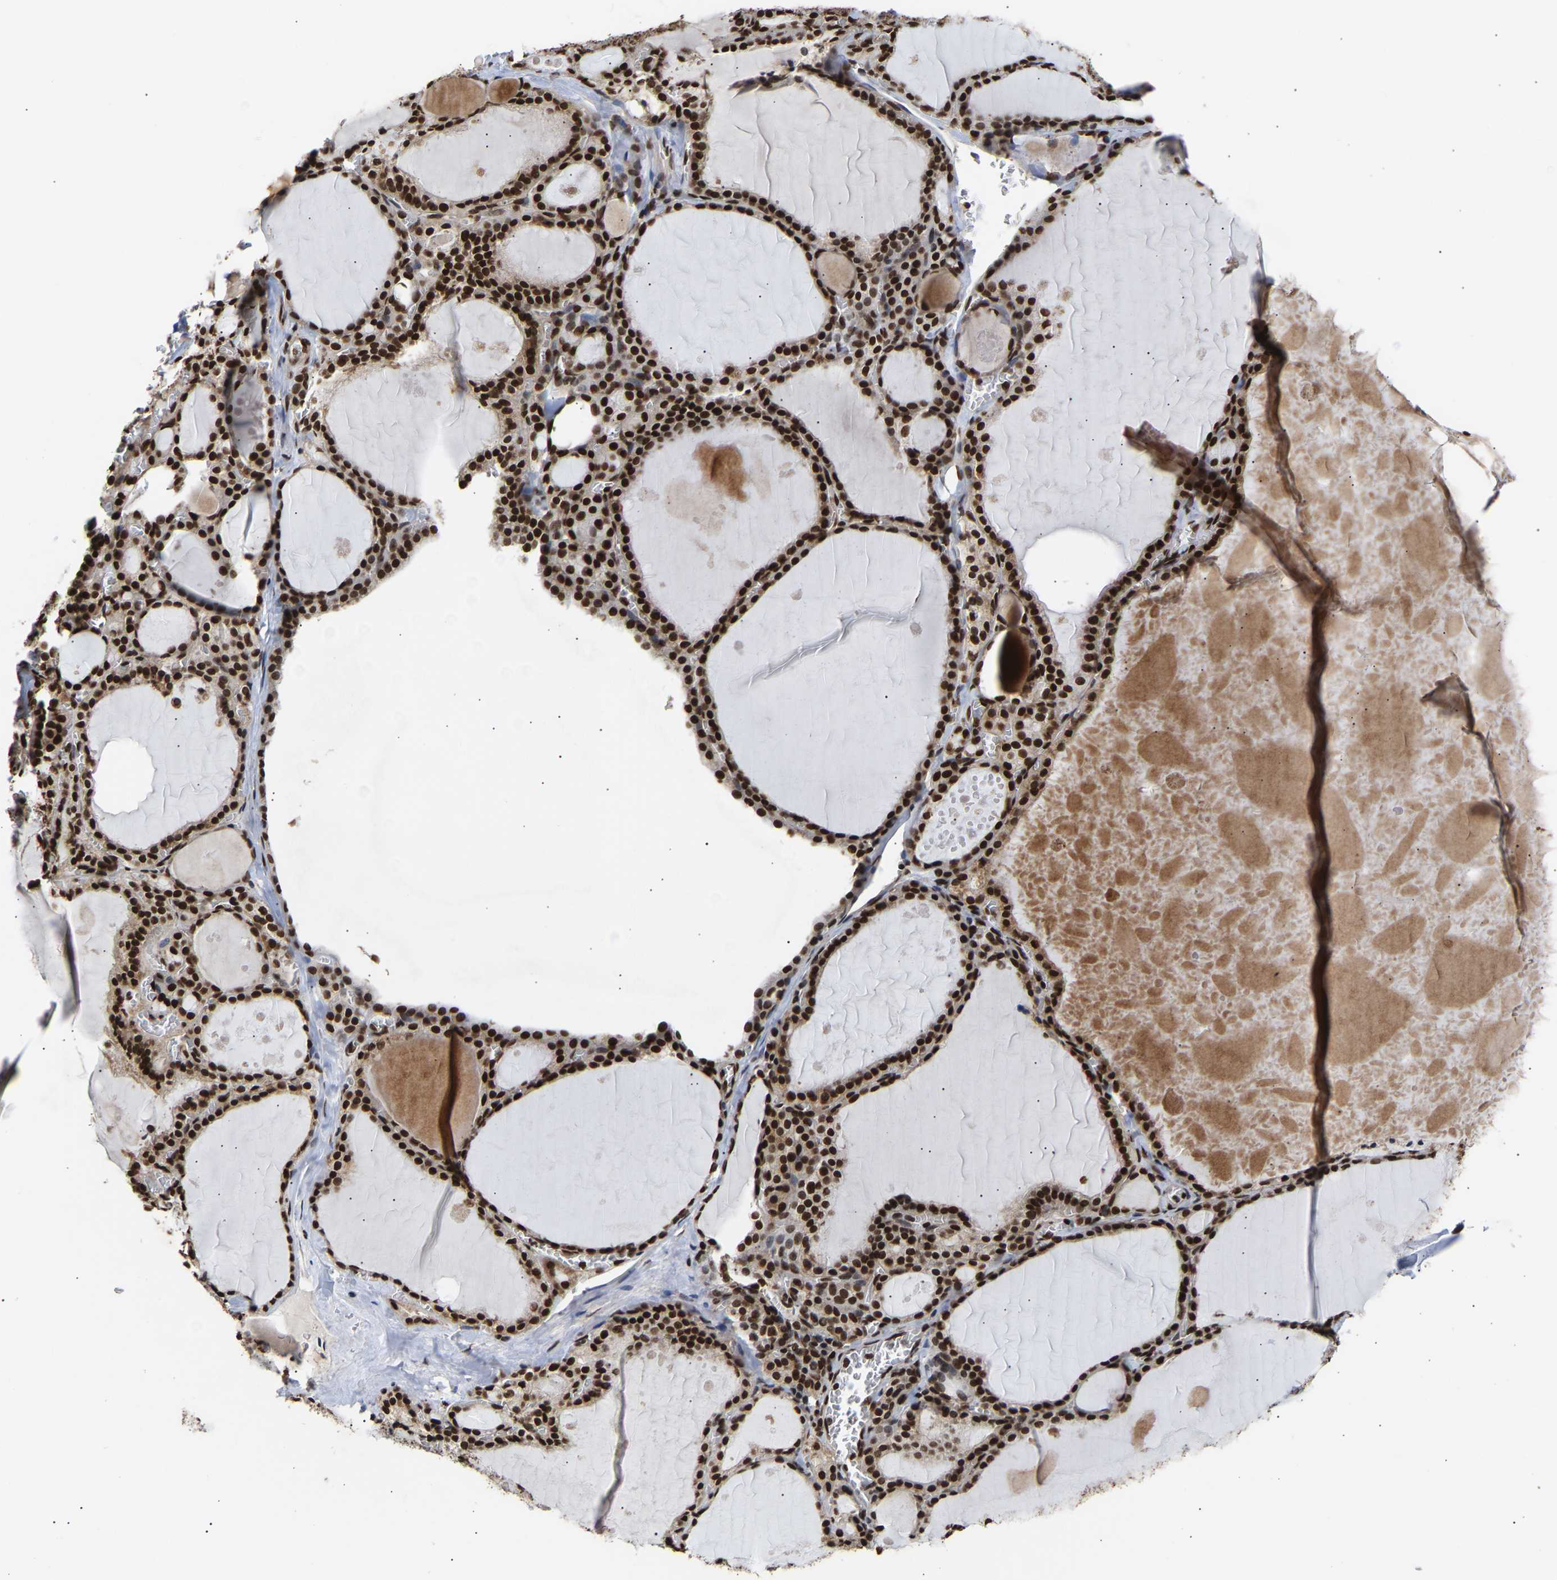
{"staining": {"intensity": "strong", "quantity": ">75%", "location": "nuclear"}, "tissue": "thyroid gland", "cell_type": "Glandular cells", "image_type": "normal", "snomed": [{"axis": "morphology", "description": "Normal tissue, NOS"}, {"axis": "topography", "description": "Thyroid gland"}], "caption": "The micrograph shows a brown stain indicating the presence of a protein in the nuclear of glandular cells in thyroid gland.", "gene": "PSIP1", "patient": {"sex": "male", "age": 56}}